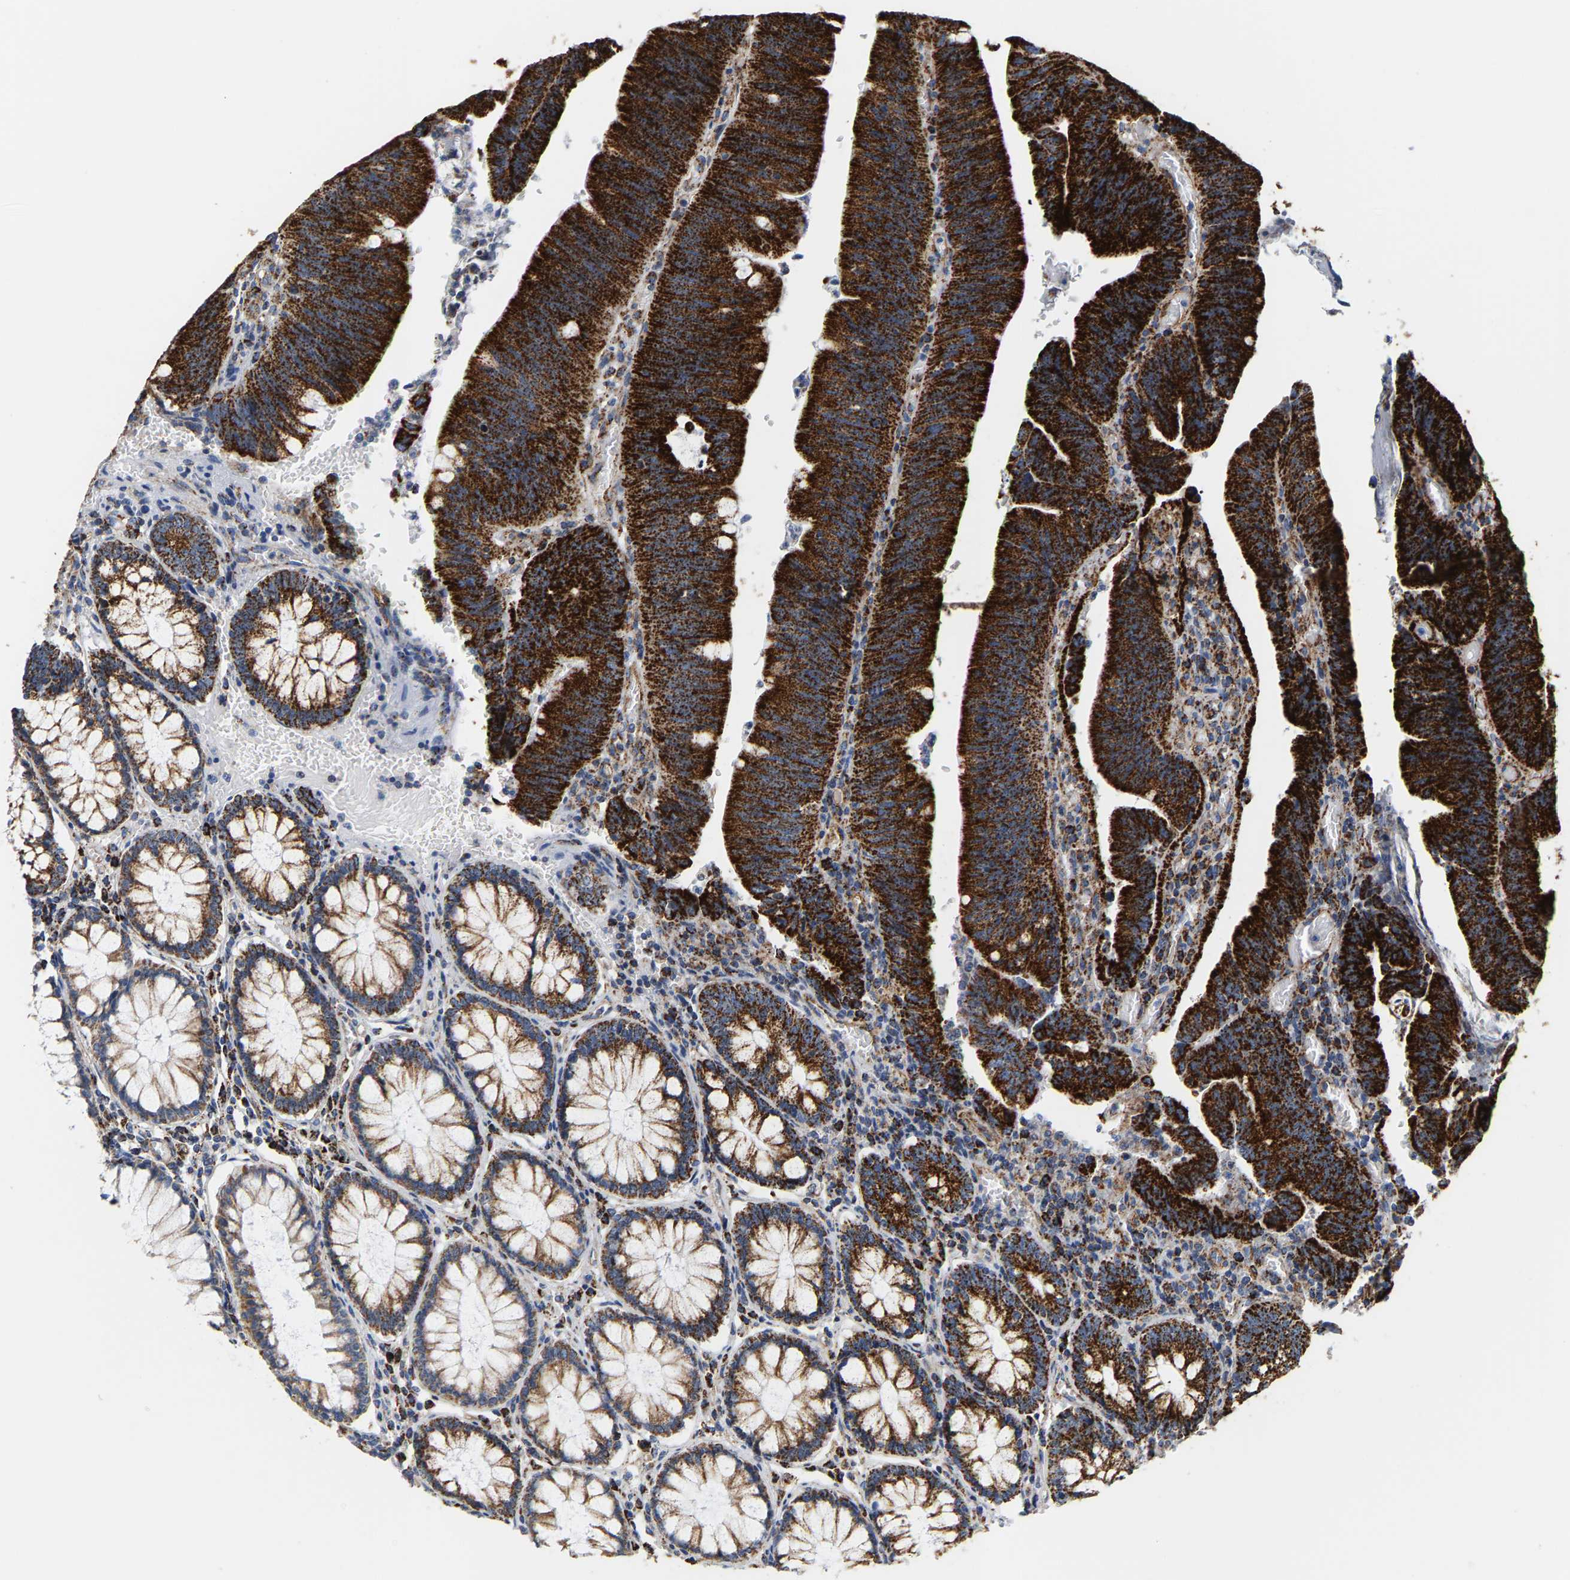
{"staining": {"intensity": "strong", "quantity": ">75%", "location": "cytoplasmic/membranous"}, "tissue": "colorectal cancer", "cell_type": "Tumor cells", "image_type": "cancer", "snomed": [{"axis": "morphology", "description": "Normal tissue, NOS"}, {"axis": "morphology", "description": "Adenocarcinoma, NOS"}, {"axis": "topography", "description": "Rectum"}], "caption": "Tumor cells demonstrate high levels of strong cytoplasmic/membranous positivity in about >75% of cells in human adenocarcinoma (colorectal). (DAB (3,3'-diaminobenzidine) IHC with brightfield microscopy, high magnification).", "gene": "SHMT2", "patient": {"sex": "female", "age": 66}}